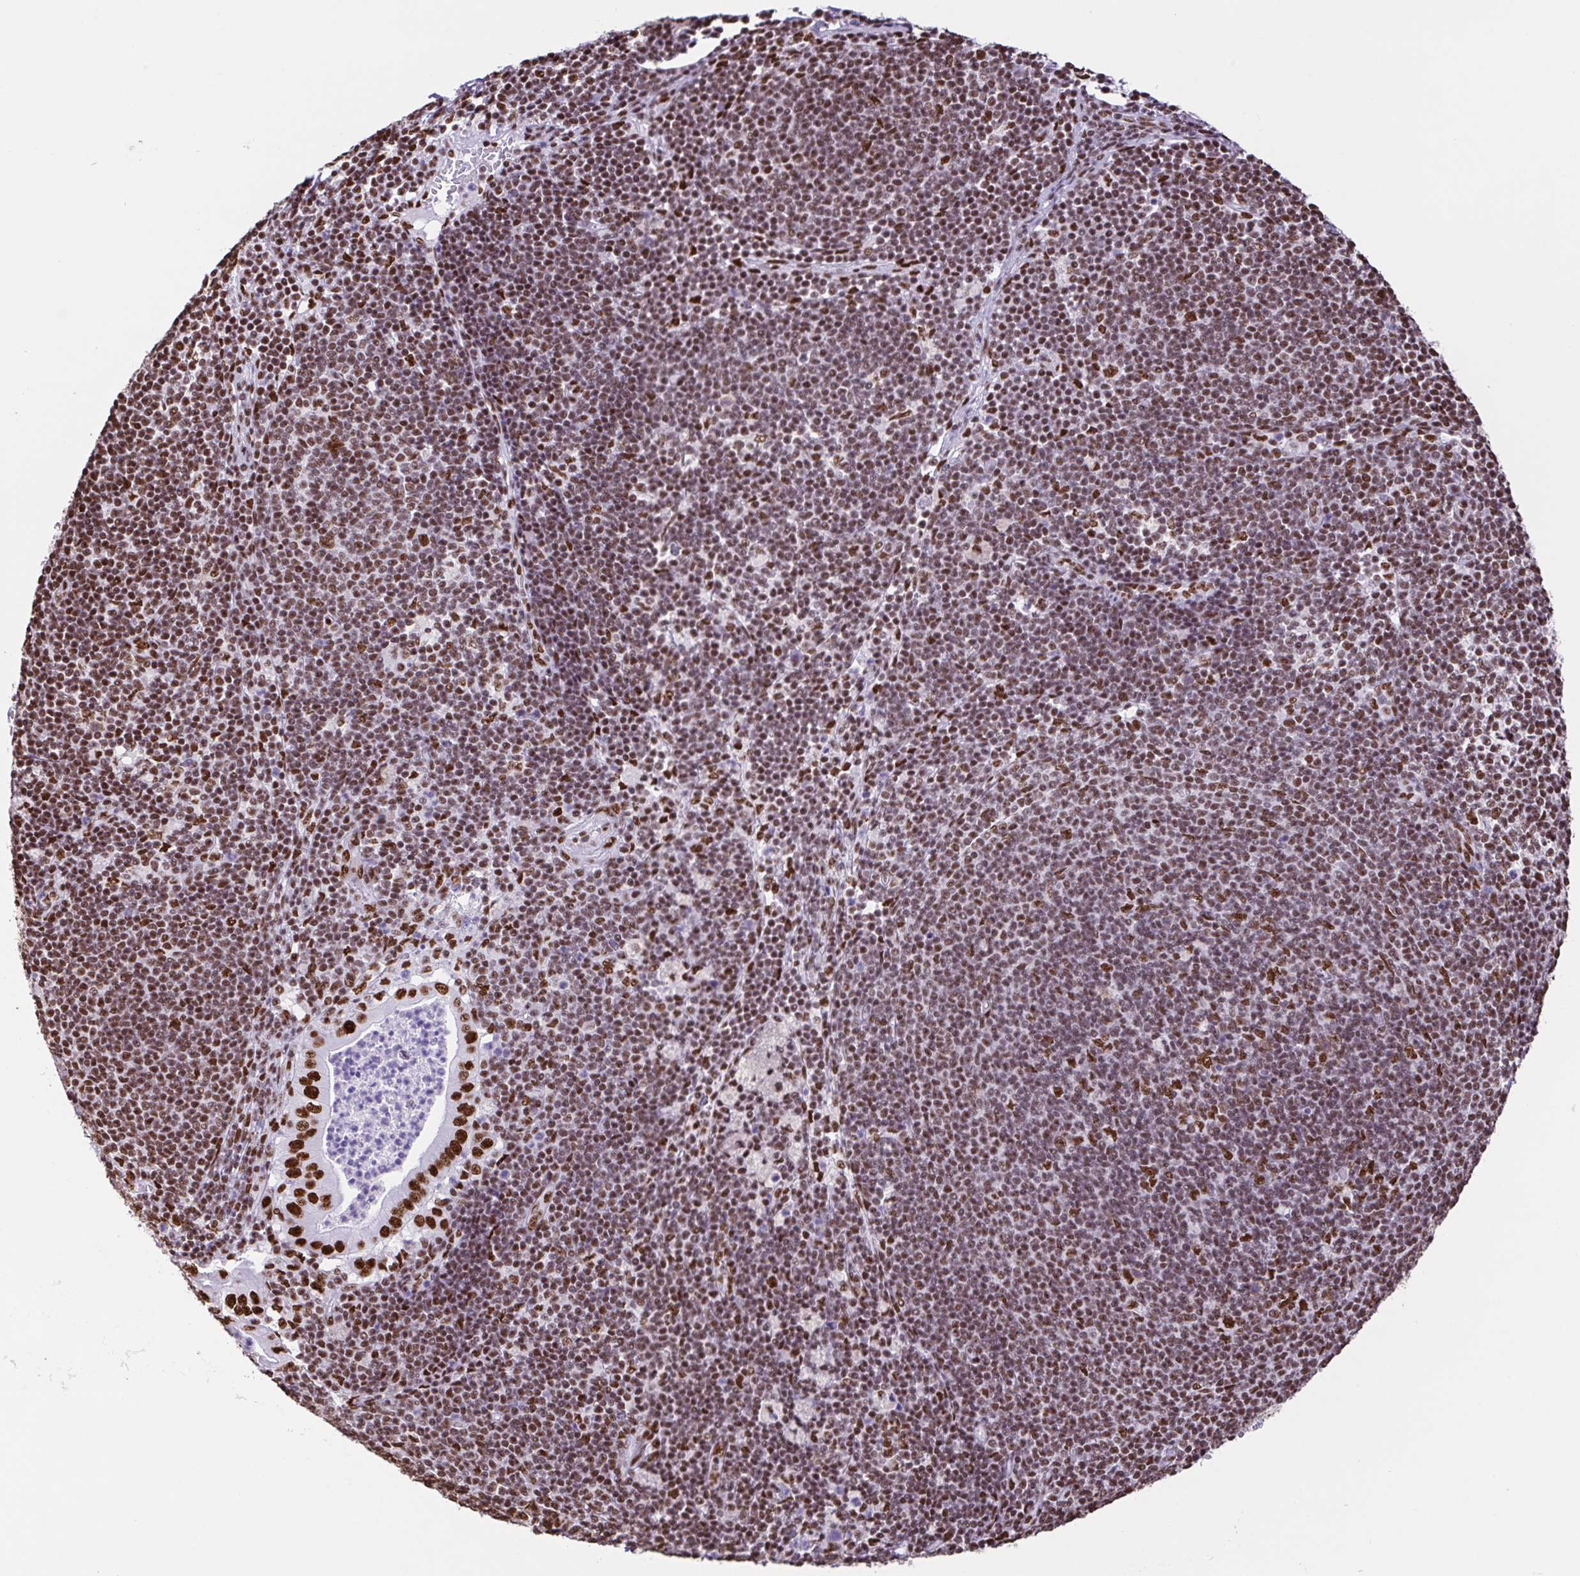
{"staining": {"intensity": "strong", "quantity": ">75%", "location": "nuclear"}, "tissue": "pancreatic cancer", "cell_type": "Tumor cells", "image_type": "cancer", "snomed": [{"axis": "morphology", "description": "Adenocarcinoma, NOS"}, {"axis": "topography", "description": "Pancreas"}], "caption": "IHC of pancreatic cancer (adenocarcinoma) shows high levels of strong nuclear expression in approximately >75% of tumor cells.", "gene": "TRIM28", "patient": {"sex": "male", "age": 71}}